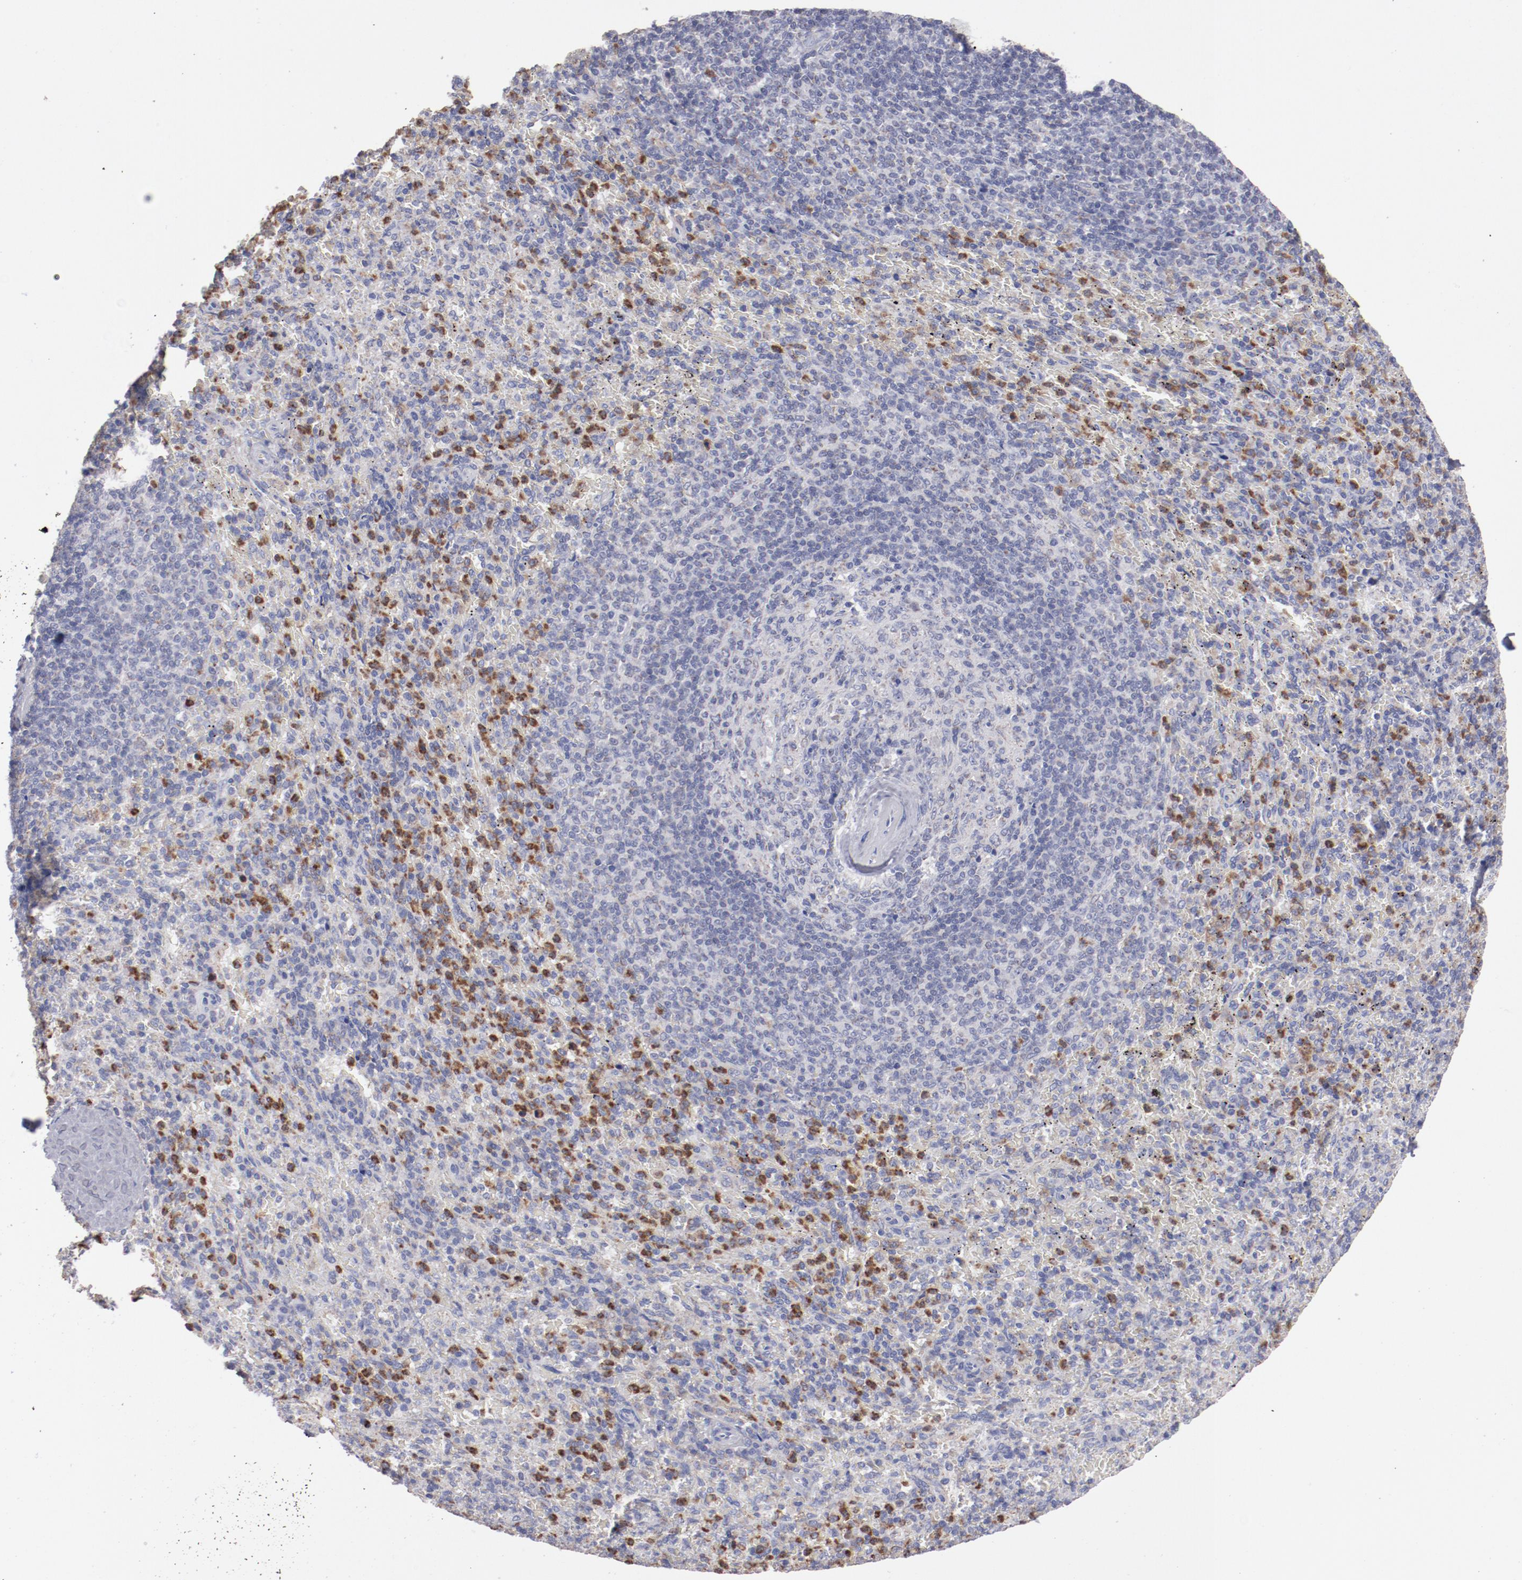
{"staining": {"intensity": "moderate", "quantity": "25%-75%", "location": "cytoplasmic/membranous"}, "tissue": "spleen", "cell_type": "Cells in red pulp", "image_type": "normal", "snomed": [{"axis": "morphology", "description": "Normal tissue, NOS"}, {"axis": "topography", "description": "Spleen"}], "caption": "Cells in red pulp demonstrate medium levels of moderate cytoplasmic/membranous expression in about 25%-75% of cells in normal spleen. (DAB = brown stain, brightfield microscopy at high magnification).", "gene": "FGR", "patient": {"sex": "female", "age": 43}}